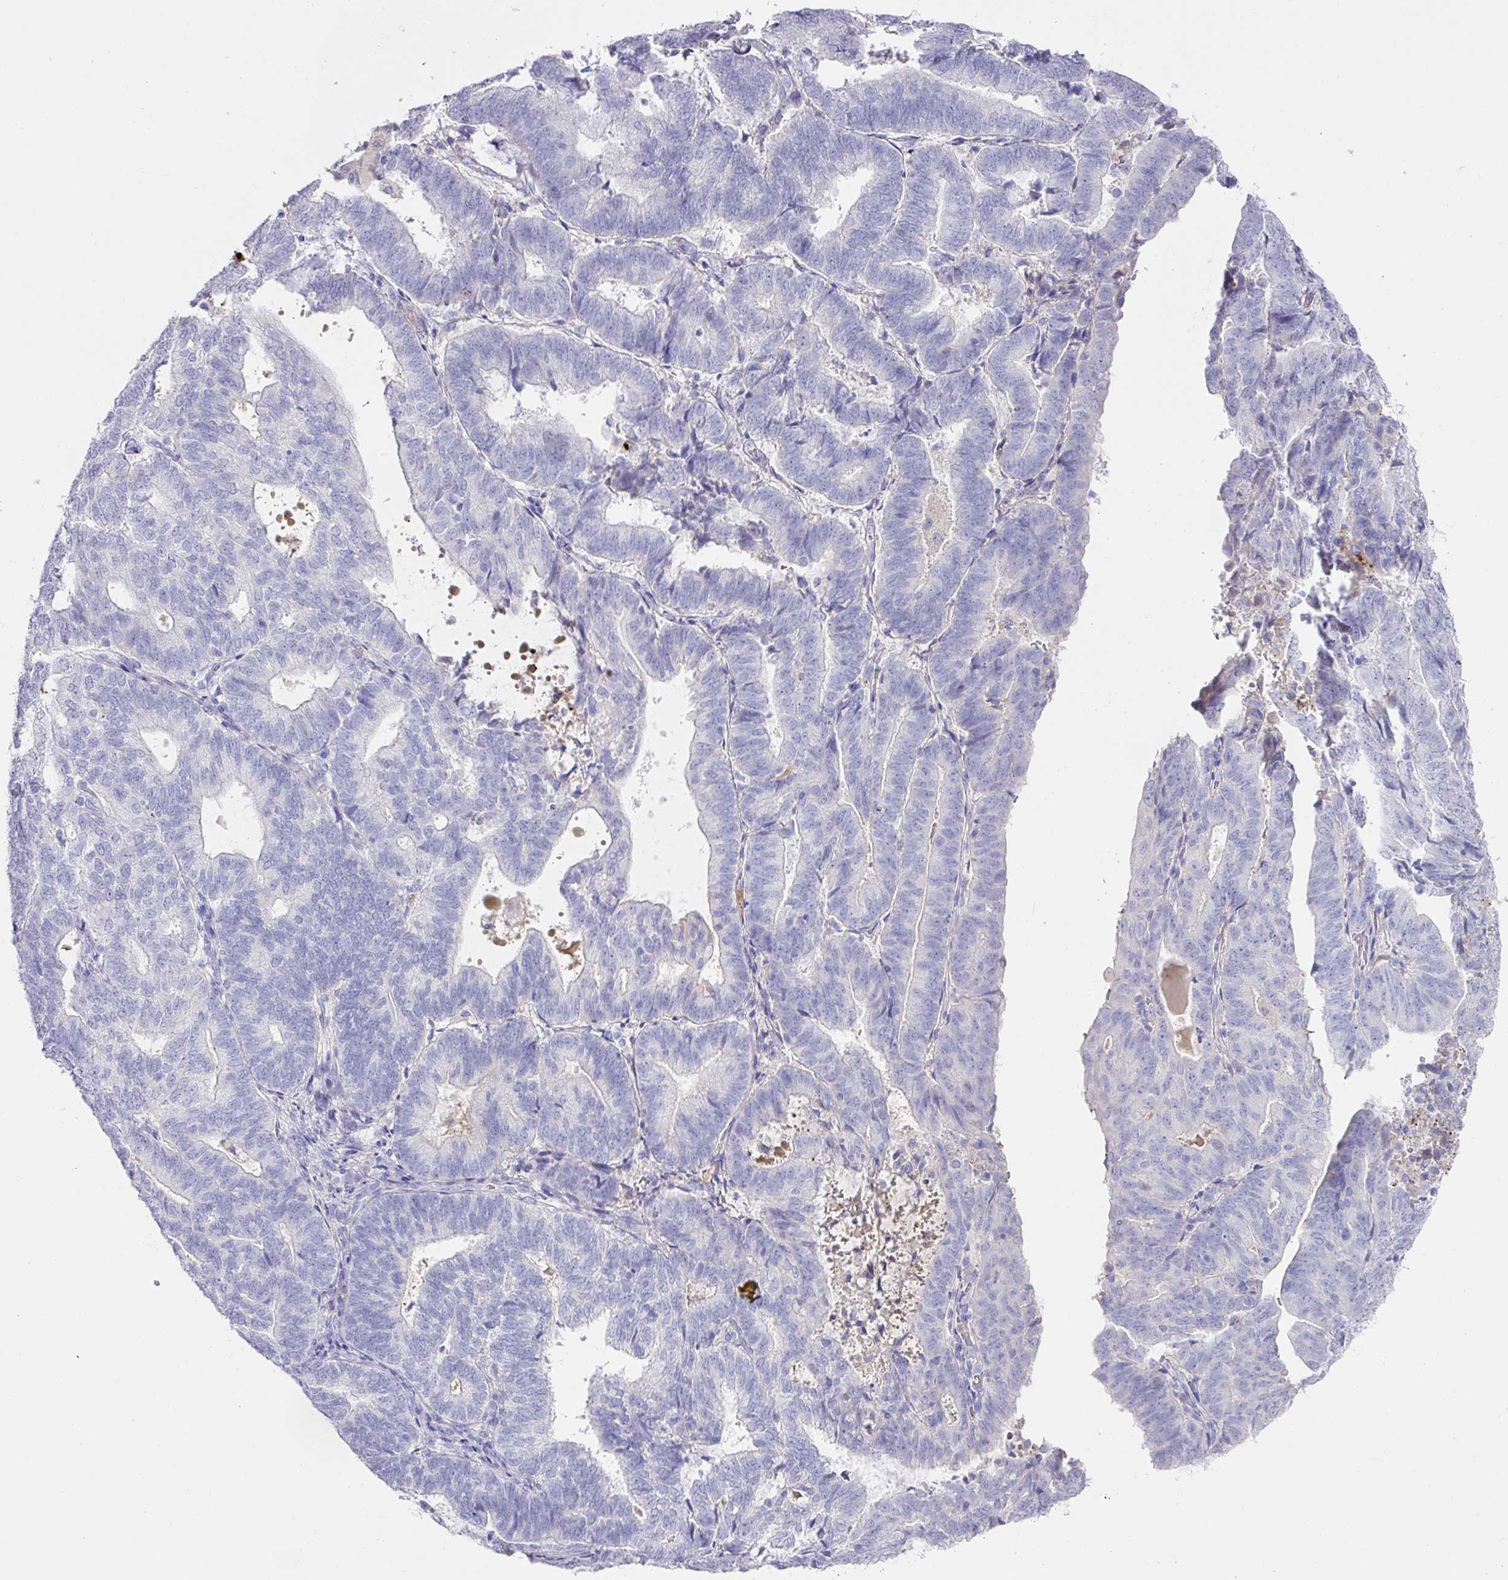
{"staining": {"intensity": "negative", "quantity": "none", "location": "none"}, "tissue": "endometrial cancer", "cell_type": "Tumor cells", "image_type": "cancer", "snomed": [{"axis": "morphology", "description": "Adenocarcinoma, NOS"}, {"axis": "topography", "description": "Endometrium"}], "caption": "Immunohistochemistry (IHC) of adenocarcinoma (endometrial) displays no staining in tumor cells.", "gene": "TARM1", "patient": {"sex": "female", "age": 70}}